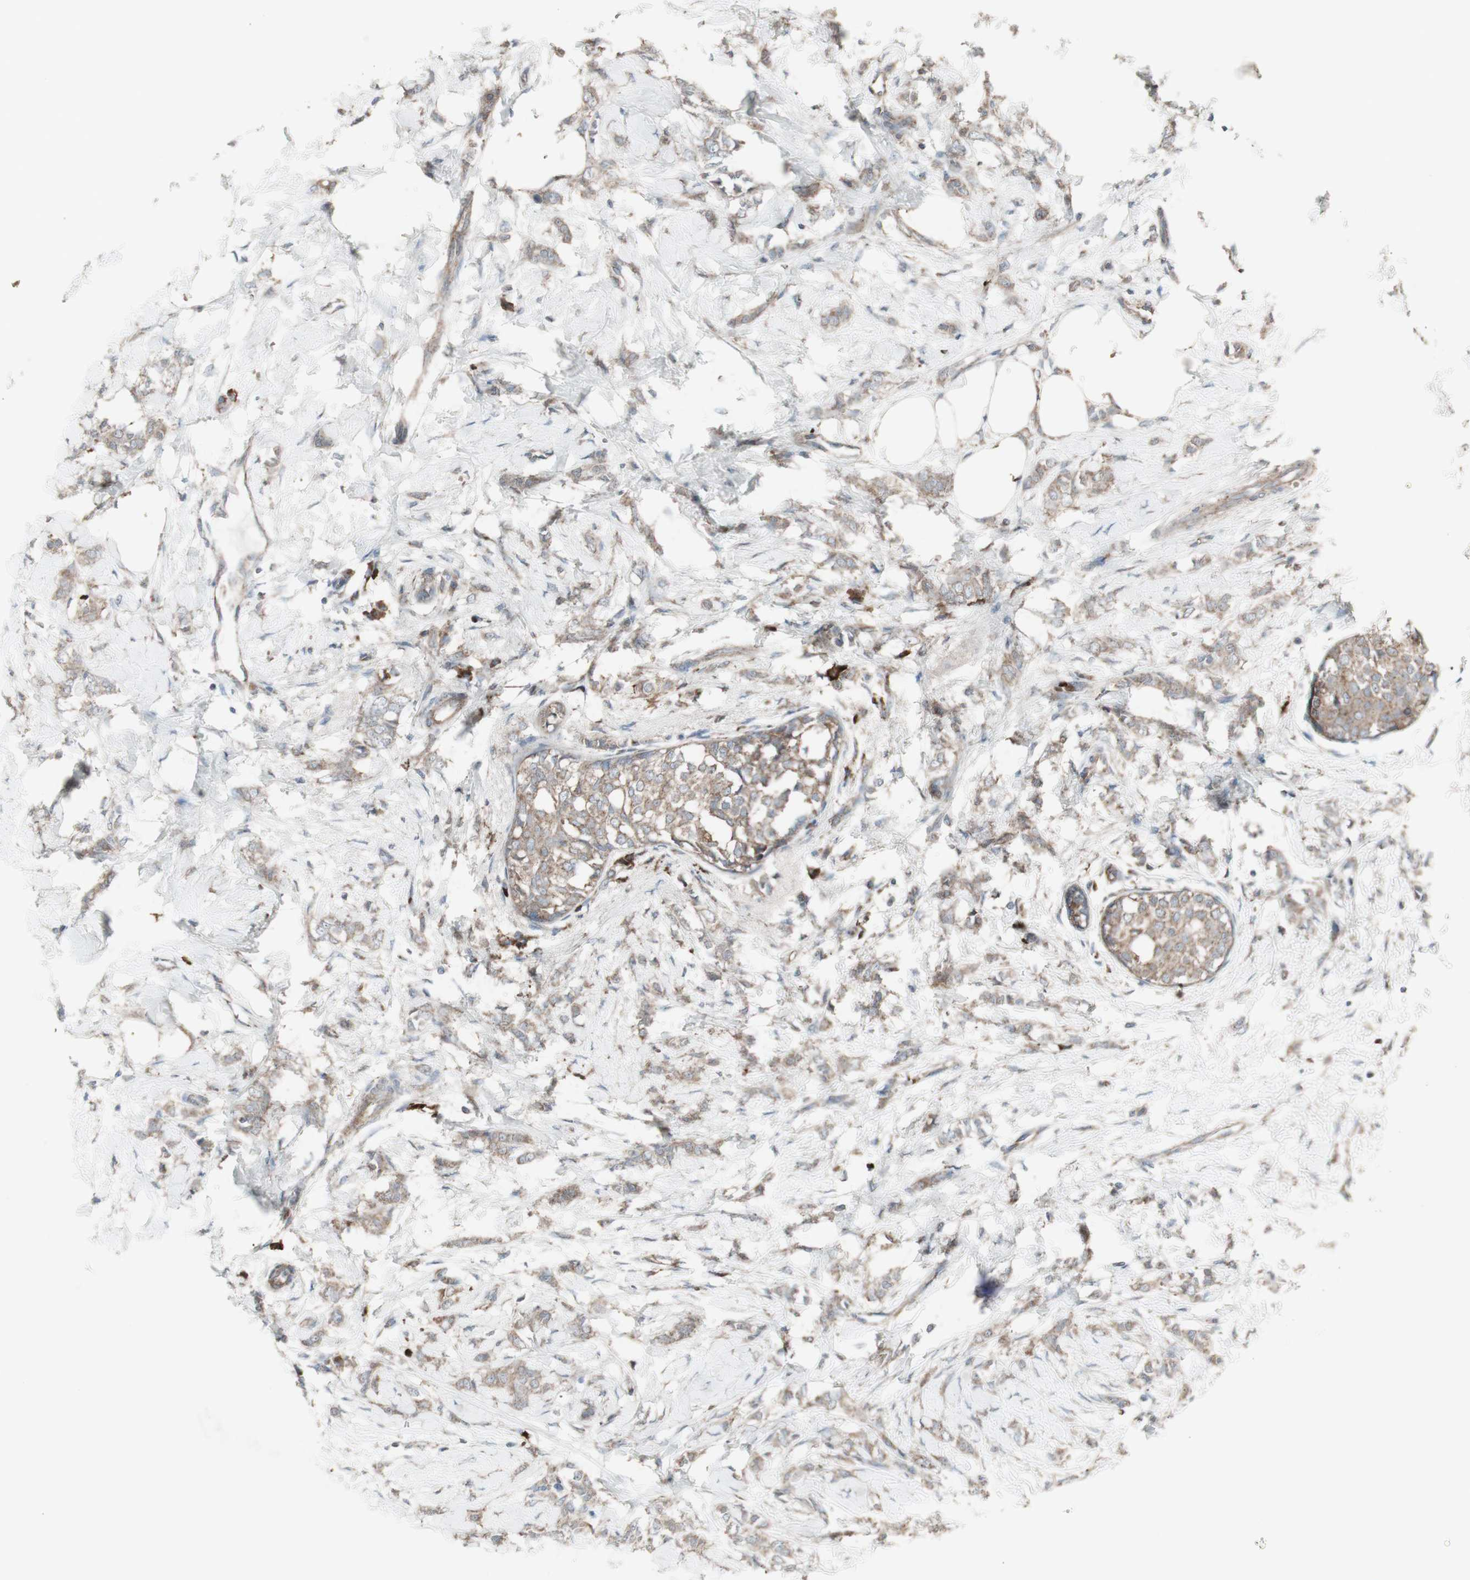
{"staining": {"intensity": "weak", "quantity": ">75%", "location": "cytoplasmic/membranous"}, "tissue": "breast cancer", "cell_type": "Tumor cells", "image_type": "cancer", "snomed": [{"axis": "morphology", "description": "Lobular carcinoma, in situ"}, {"axis": "morphology", "description": "Lobular carcinoma"}, {"axis": "topography", "description": "Breast"}], "caption": "This micrograph shows IHC staining of breast cancer, with low weak cytoplasmic/membranous staining in about >75% of tumor cells.", "gene": "SHC1", "patient": {"sex": "female", "age": 41}}